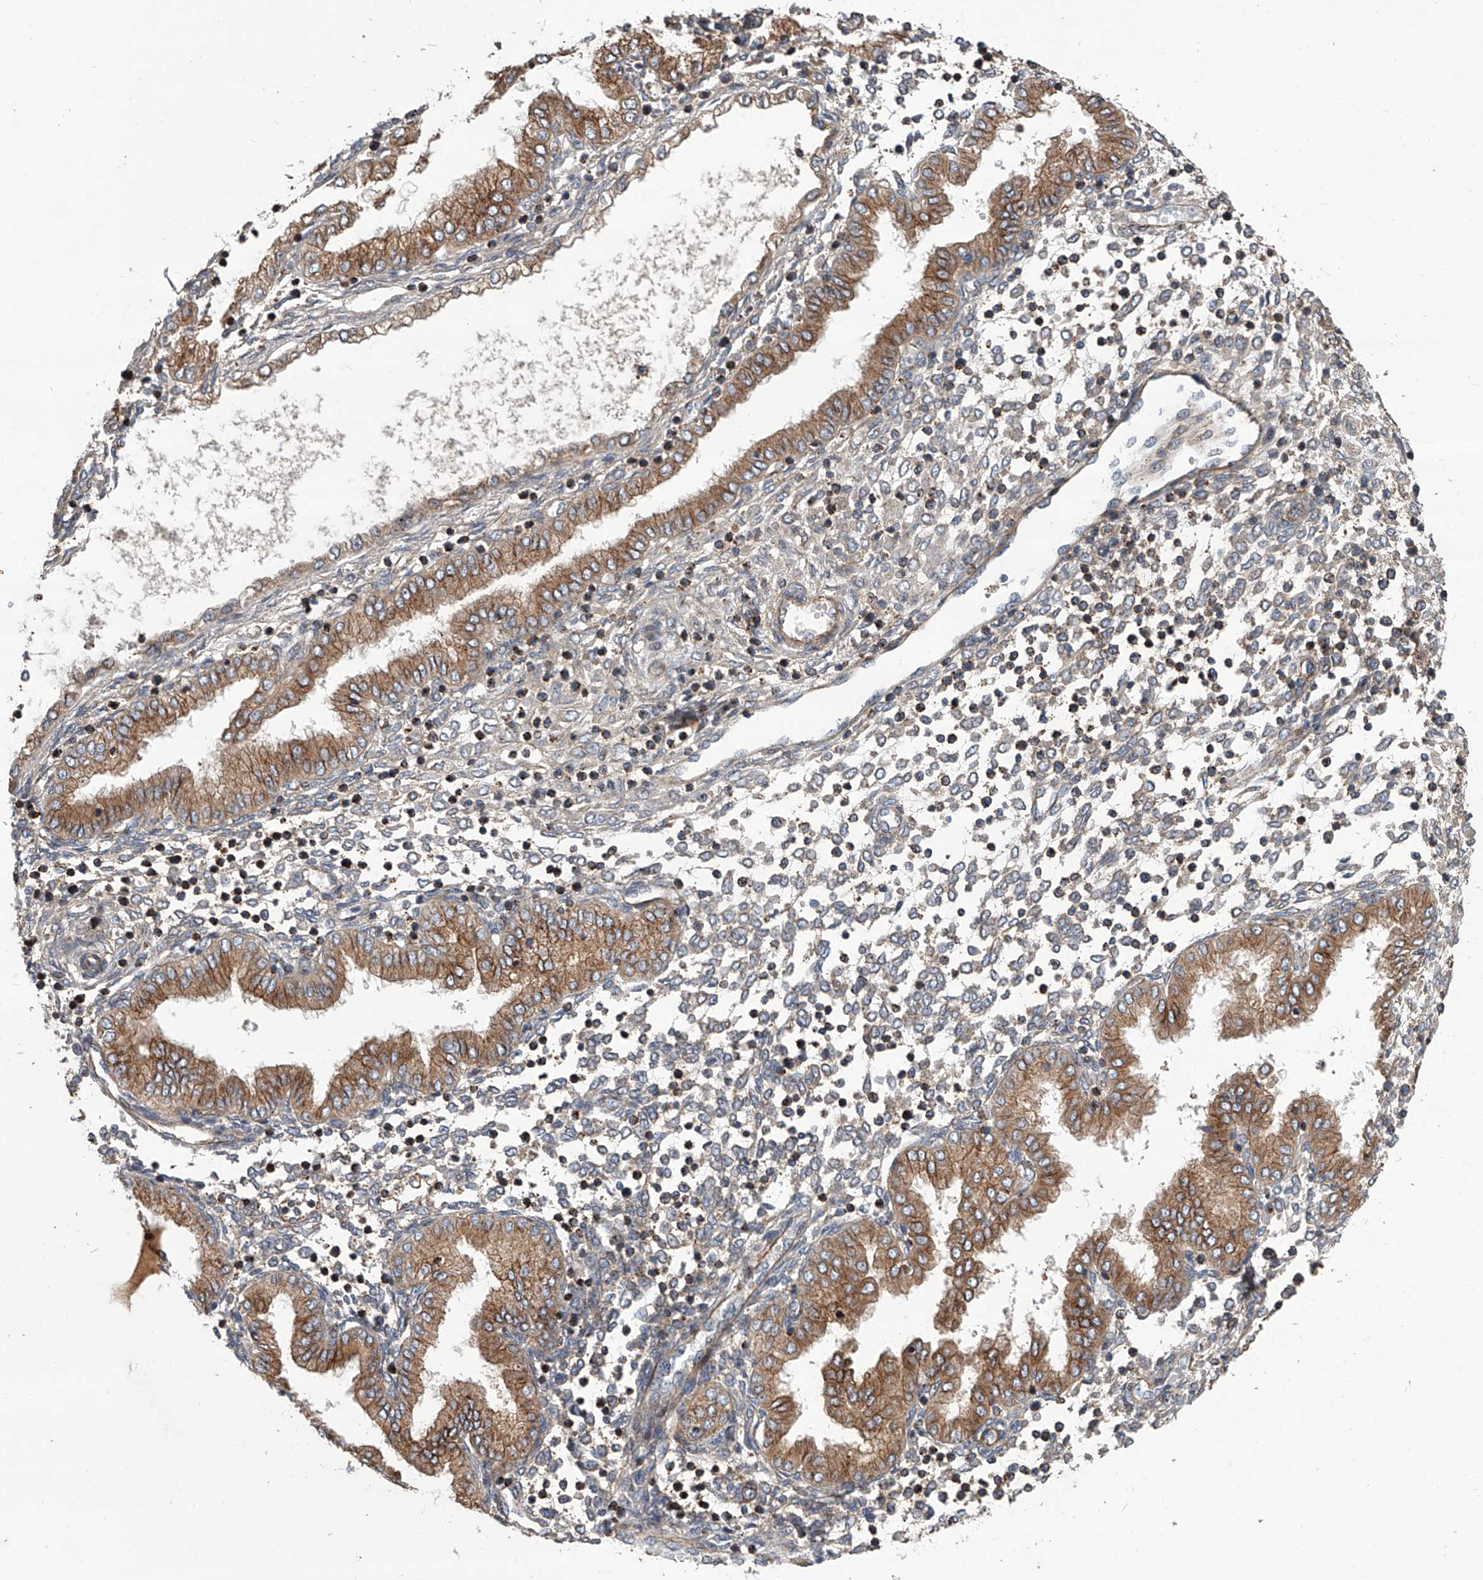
{"staining": {"intensity": "negative", "quantity": "none", "location": "none"}, "tissue": "endometrium", "cell_type": "Cells in endometrial stroma", "image_type": "normal", "snomed": [{"axis": "morphology", "description": "Normal tissue, NOS"}, {"axis": "topography", "description": "Endometrium"}], "caption": "This micrograph is of unremarkable endometrium stained with immunohistochemistry to label a protein in brown with the nuclei are counter-stained blue. There is no staining in cells in endometrial stroma.", "gene": "USP47", "patient": {"sex": "female", "age": 53}}